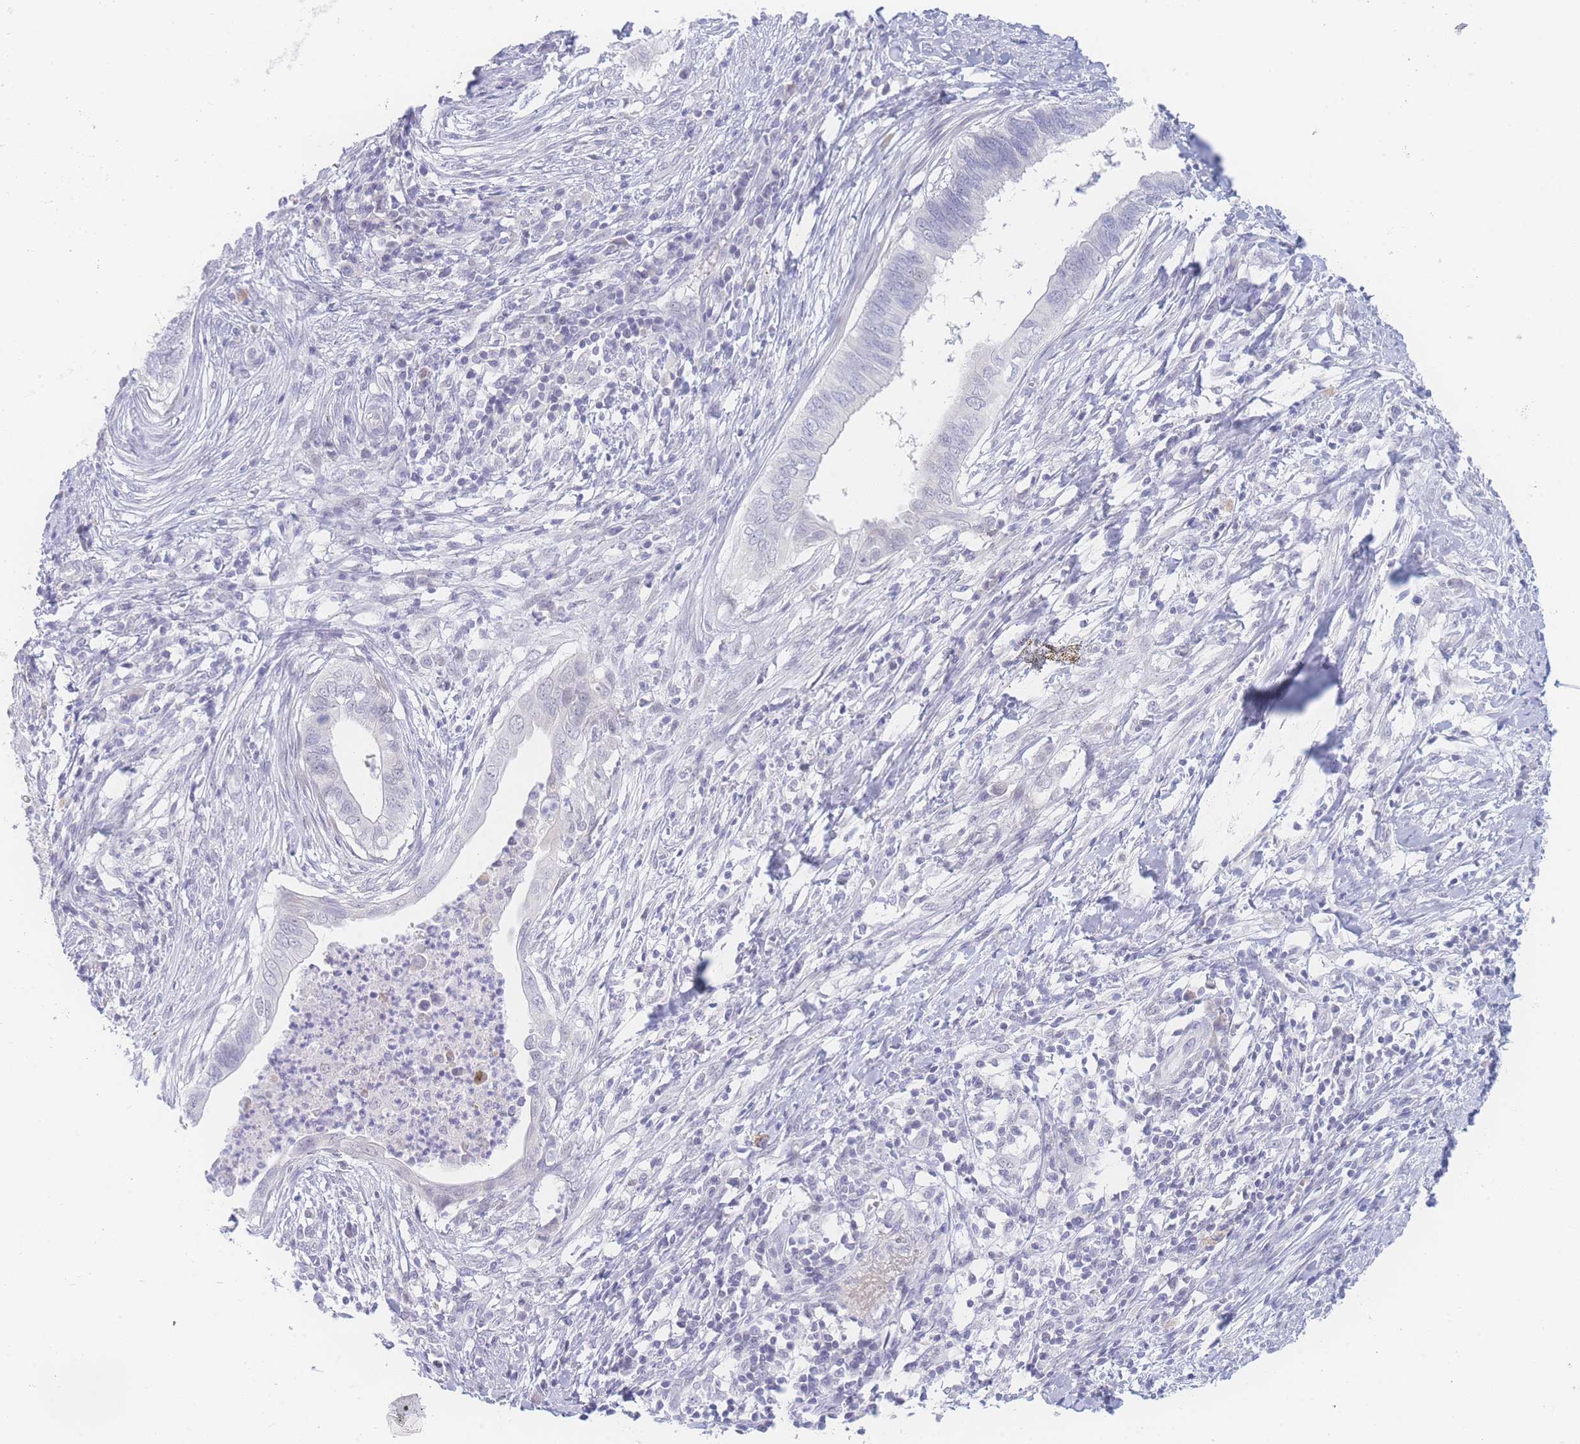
{"staining": {"intensity": "negative", "quantity": "none", "location": "none"}, "tissue": "cervical cancer", "cell_type": "Tumor cells", "image_type": "cancer", "snomed": [{"axis": "morphology", "description": "Adenocarcinoma, NOS"}, {"axis": "topography", "description": "Cervix"}], "caption": "Immunohistochemistry photomicrograph of neoplastic tissue: human cervical cancer stained with DAB (3,3'-diaminobenzidine) shows no significant protein expression in tumor cells.", "gene": "PRSS22", "patient": {"sex": "female", "age": 42}}